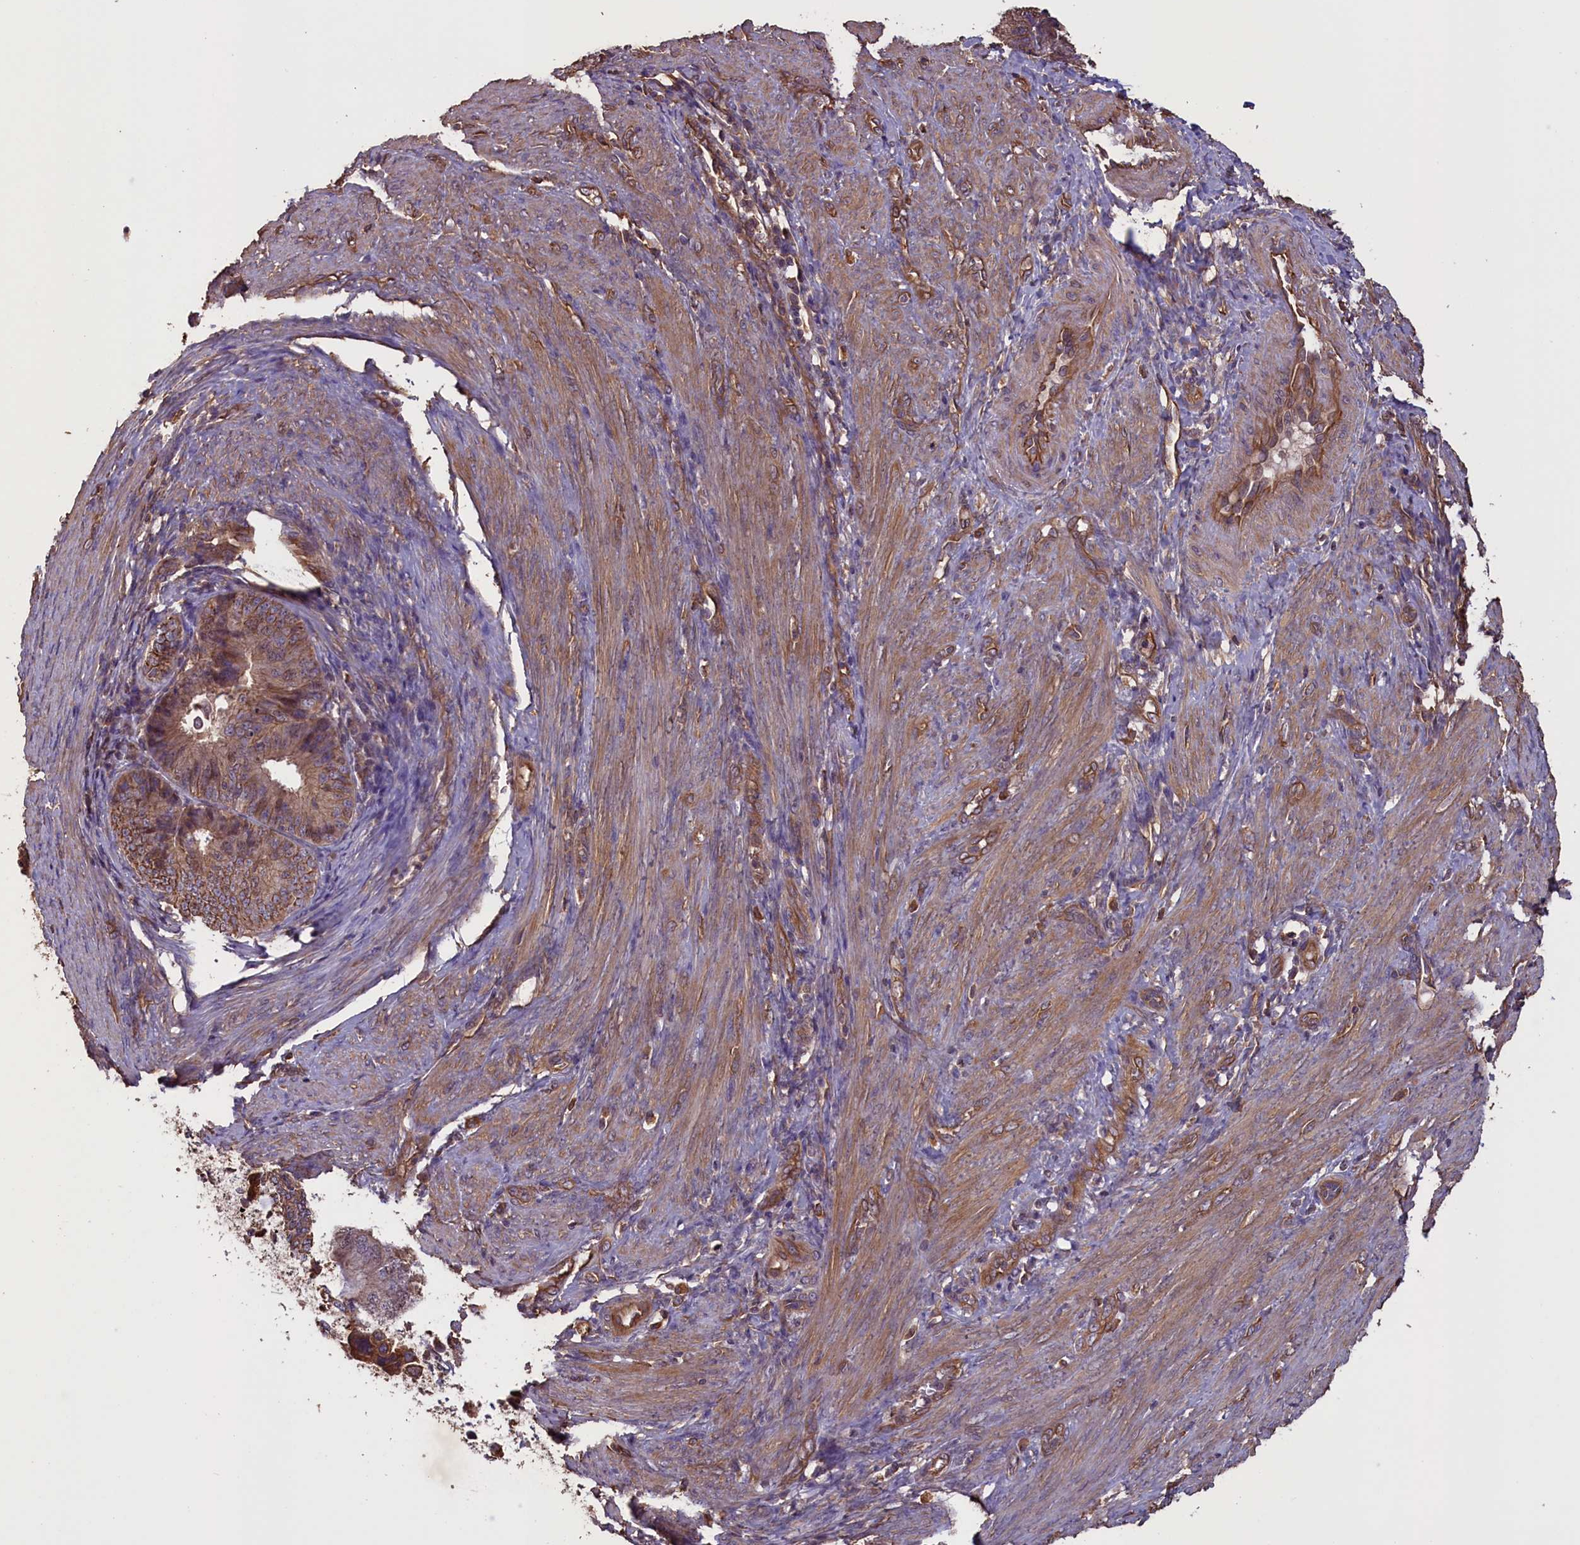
{"staining": {"intensity": "moderate", "quantity": "25%-75%", "location": "cytoplasmic/membranous"}, "tissue": "endometrial cancer", "cell_type": "Tumor cells", "image_type": "cancer", "snomed": [{"axis": "morphology", "description": "Adenocarcinoma, NOS"}, {"axis": "topography", "description": "Endometrium"}], "caption": "Endometrial adenocarcinoma stained with a brown dye shows moderate cytoplasmic/membranous positive expression in about 25%-75% of tumor cells.", "gene": "DAPK3", "patient": {"sex": "female", "age": 51}}